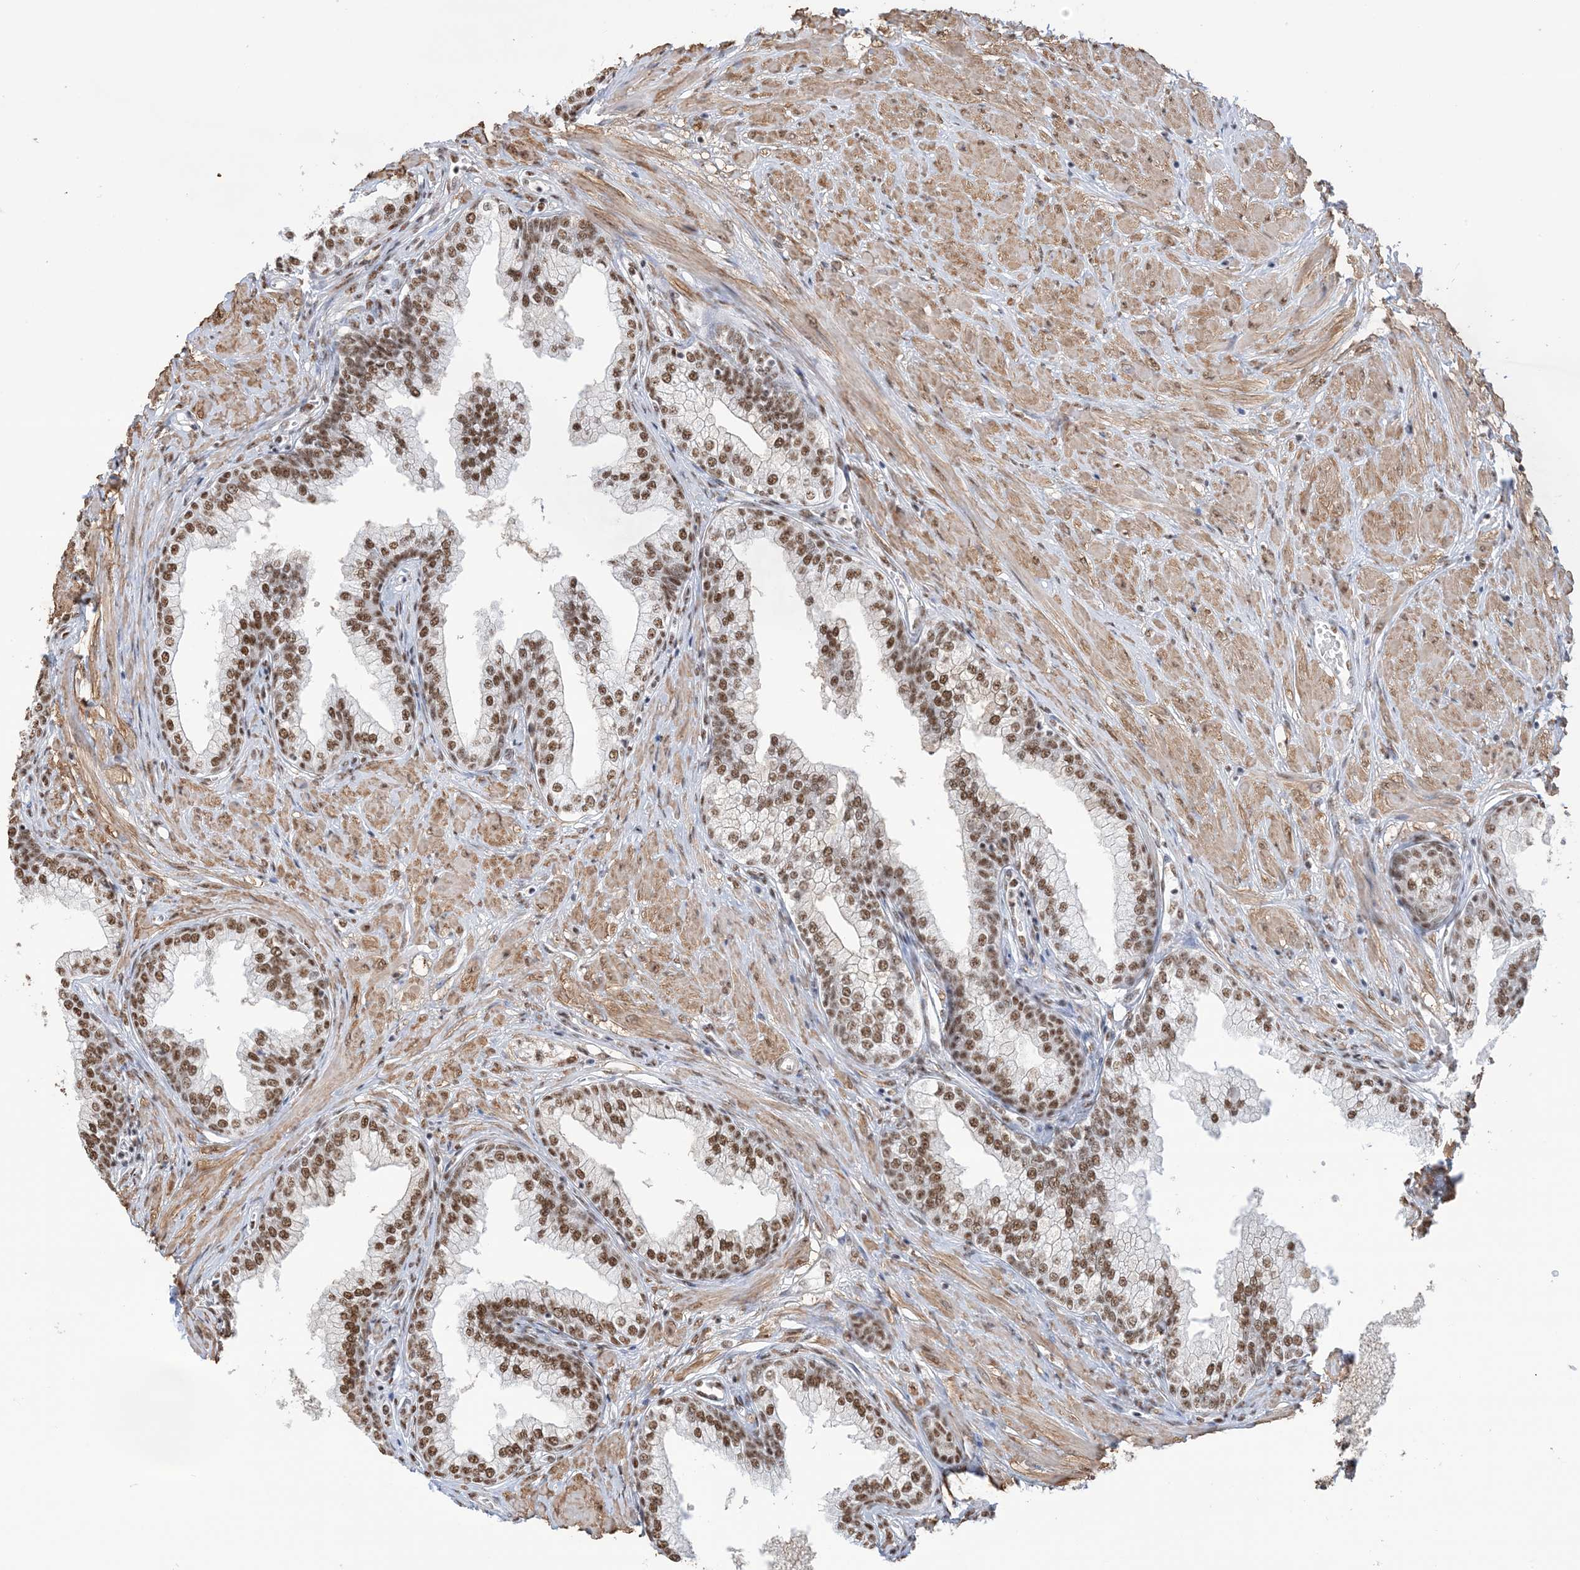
{"staining": {"intensity": "strong", "quantity": ">75%", "location": "nuclear"}, "tissue": "prostate", "cell_type": "Glandular cells", "image_type": "normal", "snomed": [{"axis": "morphology", "description": "Normal tissue, NOS"}, {"axis": "morphology", "description": "Urothelial carcinoma, Low grade"}, {"axis": "topography", "description": "Urinary bladder"}, {"axis": "topography", "description": "Prostate"}], "caption": "Protein staining of unremarkable prostate reveals strong nuclear expression in about >75% of glandular cells.", "gene": "ZNF792", "patient": {"sex": "male", "age": 60}}